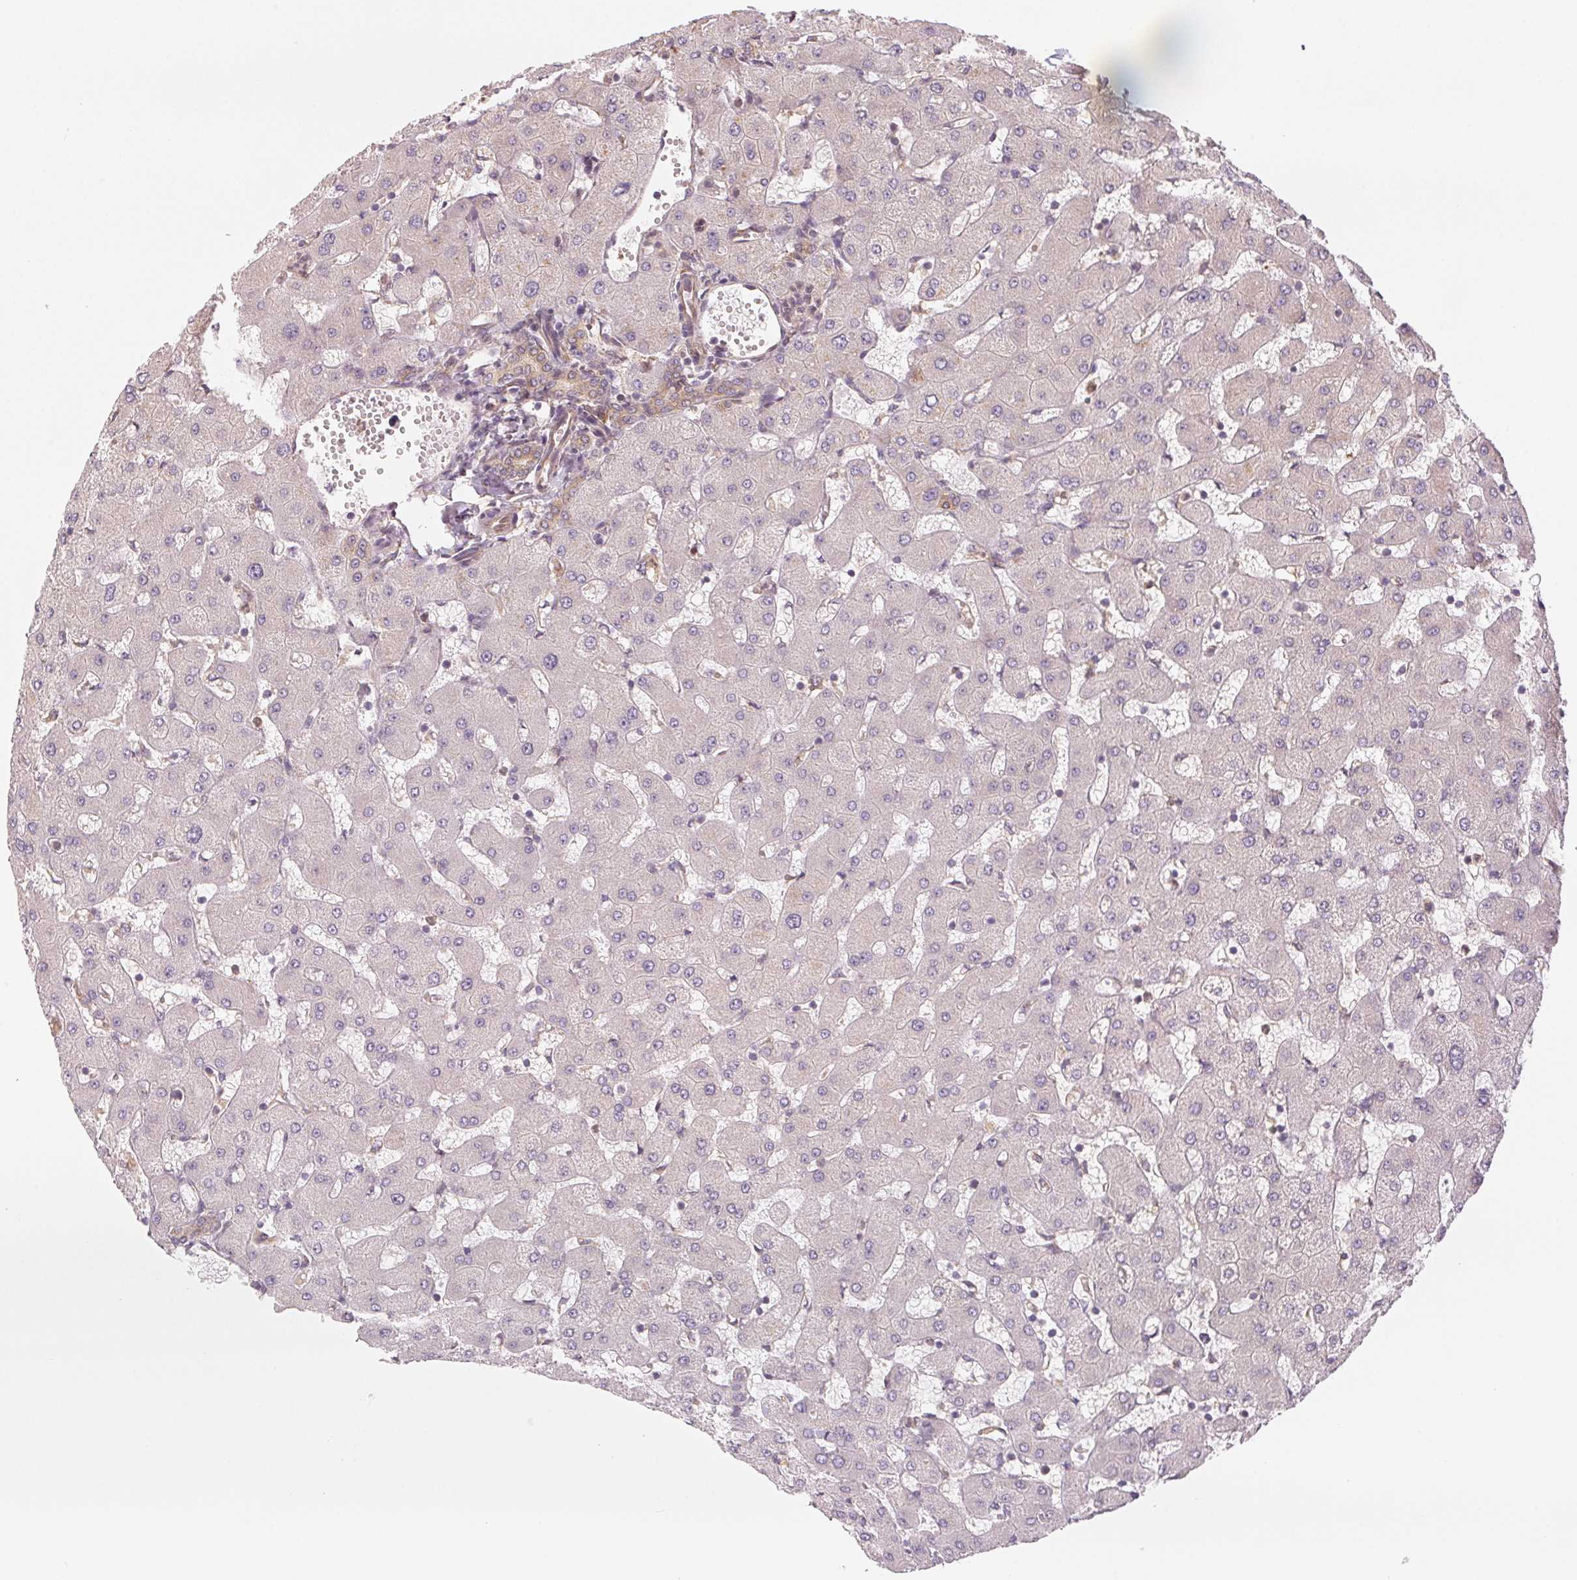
{"staining": {"intensity": "weak", "quantity": ">75%", "location": "cytoplasmic/membranous"}, "tissue": "liver", "cell_type": "Cholangiocytes", "image_type": "normal", "snomed": [{"axis": "morphology", "description": "Normal tissue, NOS"}, {"axis": "topography", "description": "Liver"}], "caption": "High-magnification brightfield microscopy of normal liver stained with DAB (brown) and counterstained with hematoxylin (blue). cholangiocytes exhibit weak cytoplasmic/membranous positivity is present in about>75% of cells.", "gene": "STRN4", "patient": {"sex": "female", "age": 63}}